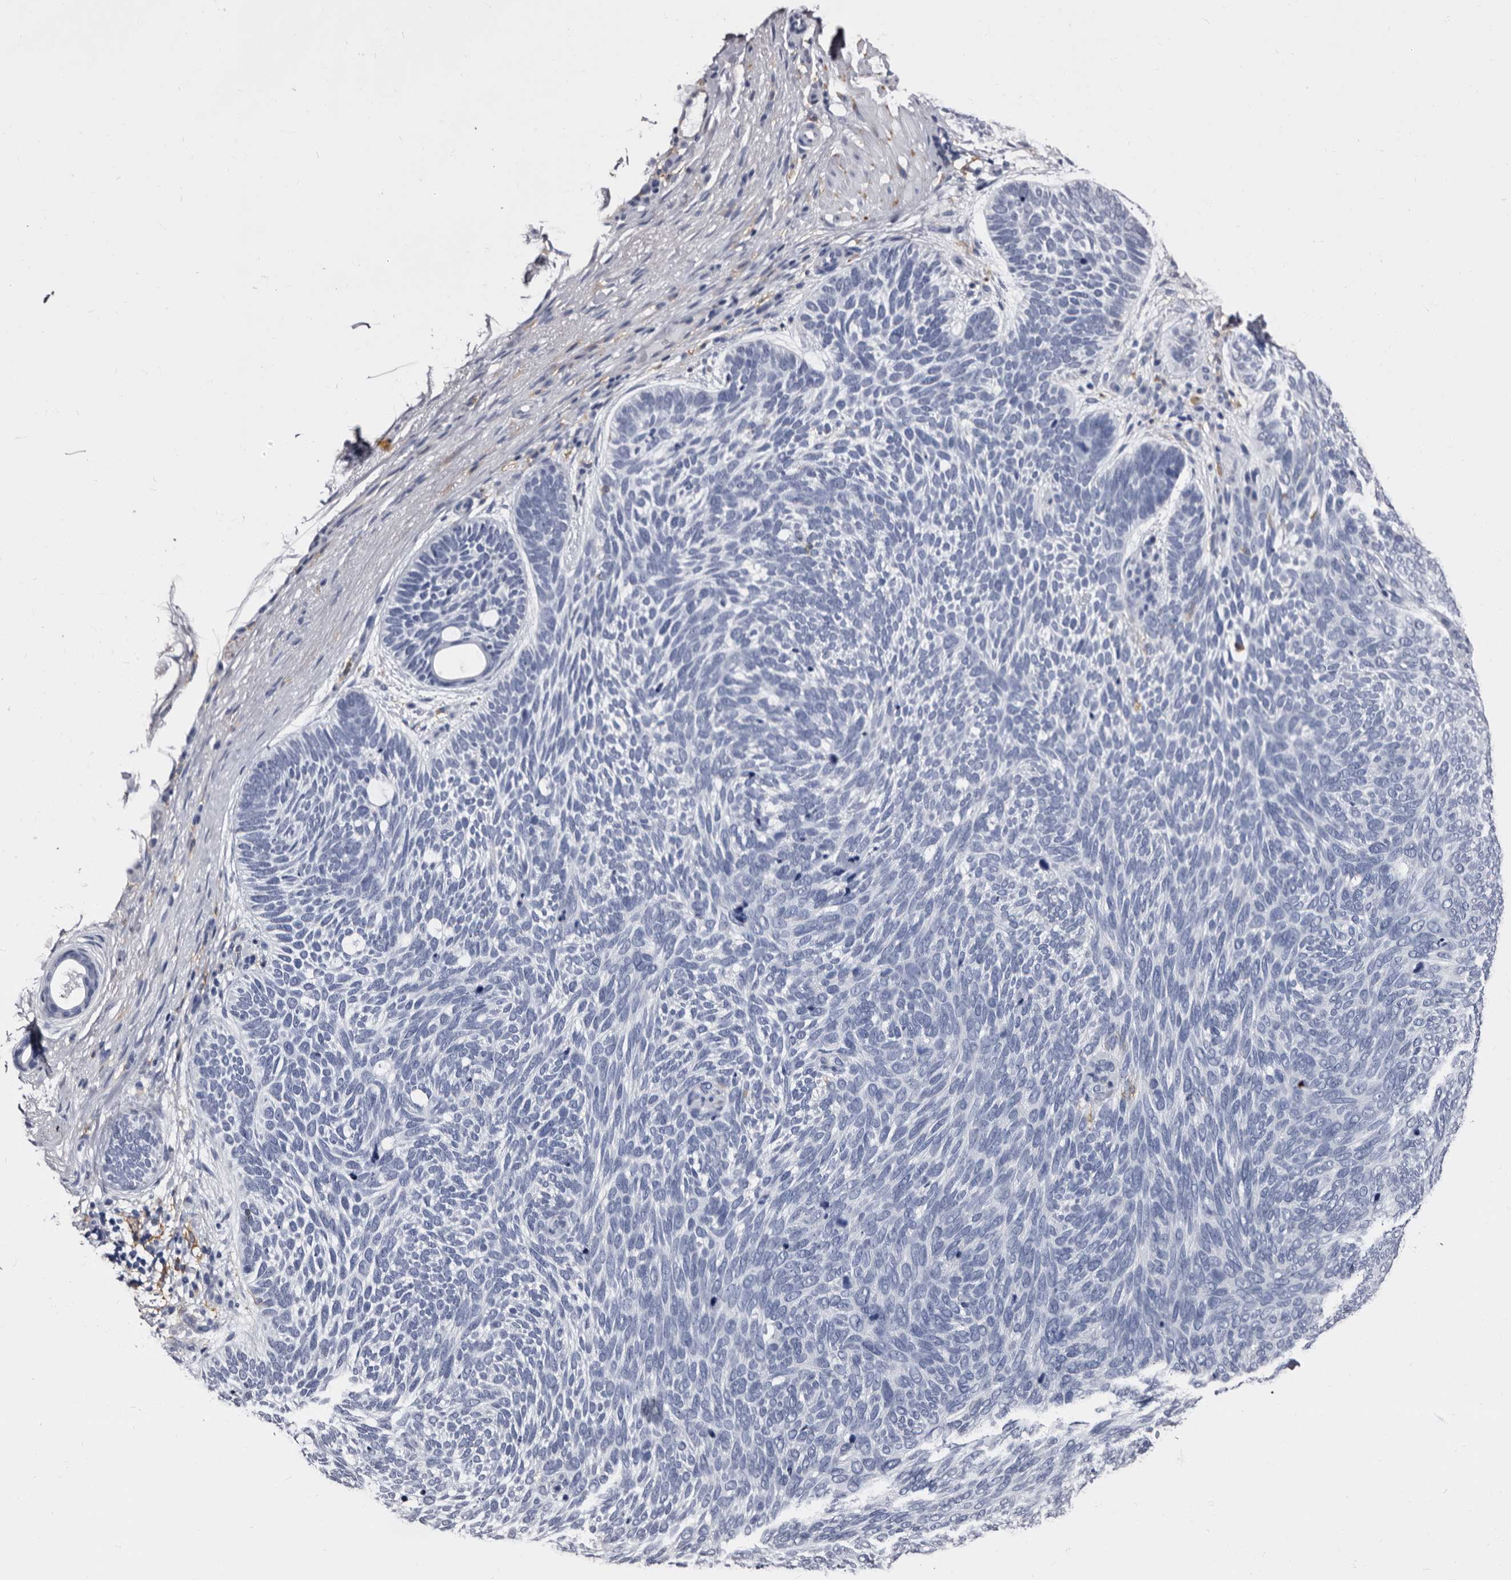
{"staining": {"intensity": "negative", "quantity": "none", "location": "none"}, "tissue": "skin cancer", "cell_type": "Tumor cells", "image_type": "cancer", "snomed": [{"axis": "morphology", "description": "Basal cell carcinoma"}, {"axis": "topography", "description": "Skin"}], "caption": "A histopathology image of skin cancer (basal cell carcinoma) stained for a protein displays no brown staining in tumor cells.", "gene": "EPB41L3", "patient": {"sex": "female", "age": 85}}